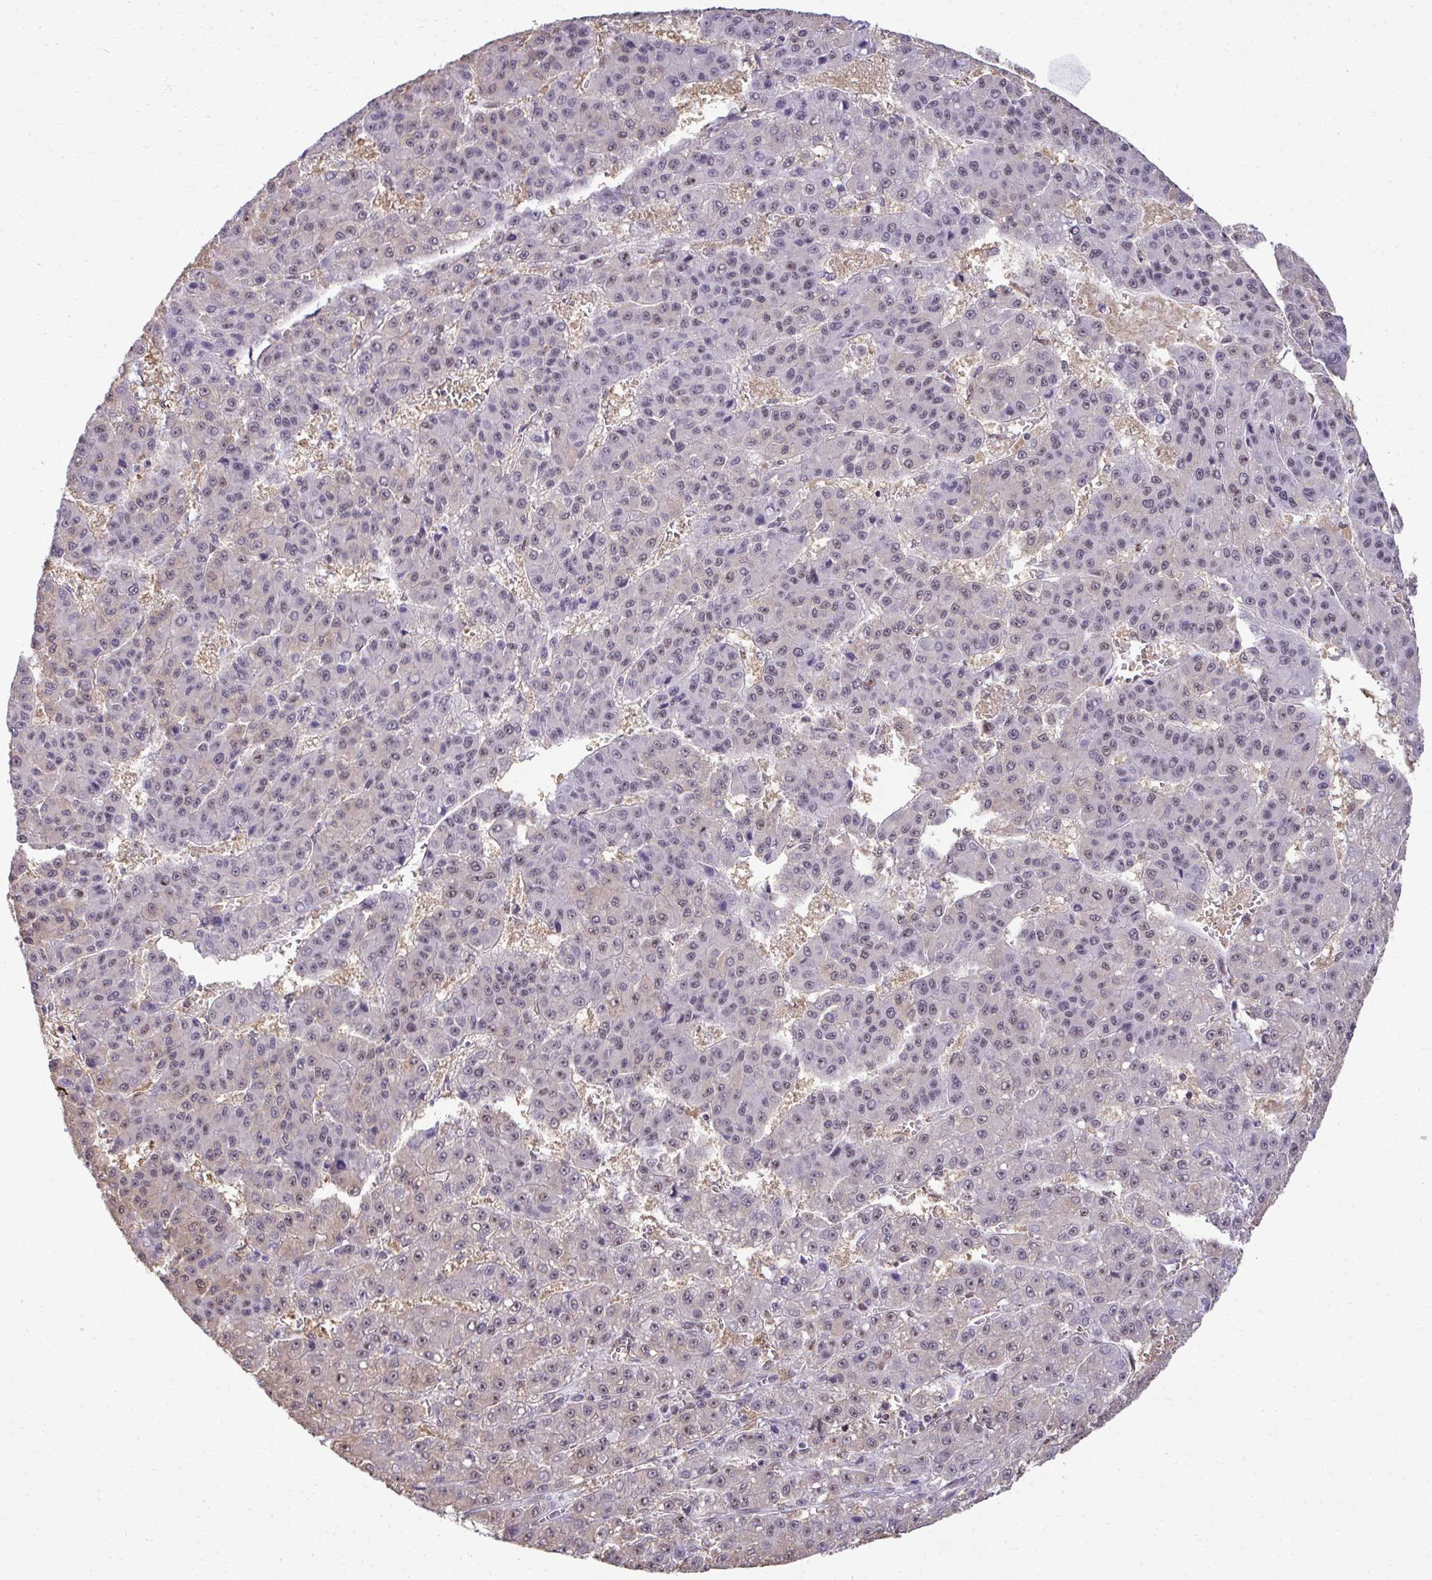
{"staining": {"intensity": "weak", "quantity": "25%-75%", "location": "nuclear"}, "tissue": "liver cancer", "cell_type": "Tumor cells", "image_type": "cancer", "snomed": [{"axis": "morphology", "description": "Carcinoma, Hepatocellular, NOS"}, {"axis": "topography", "description": "Liver"}], "caption": "Liver hepatocellular carcinoma stained with a brown dye shows weak nuclear positive expression in approximately 25%-75% of tumor cells.", "gene": "PELP1", "patient": {"sex": "male", "age": 70}}